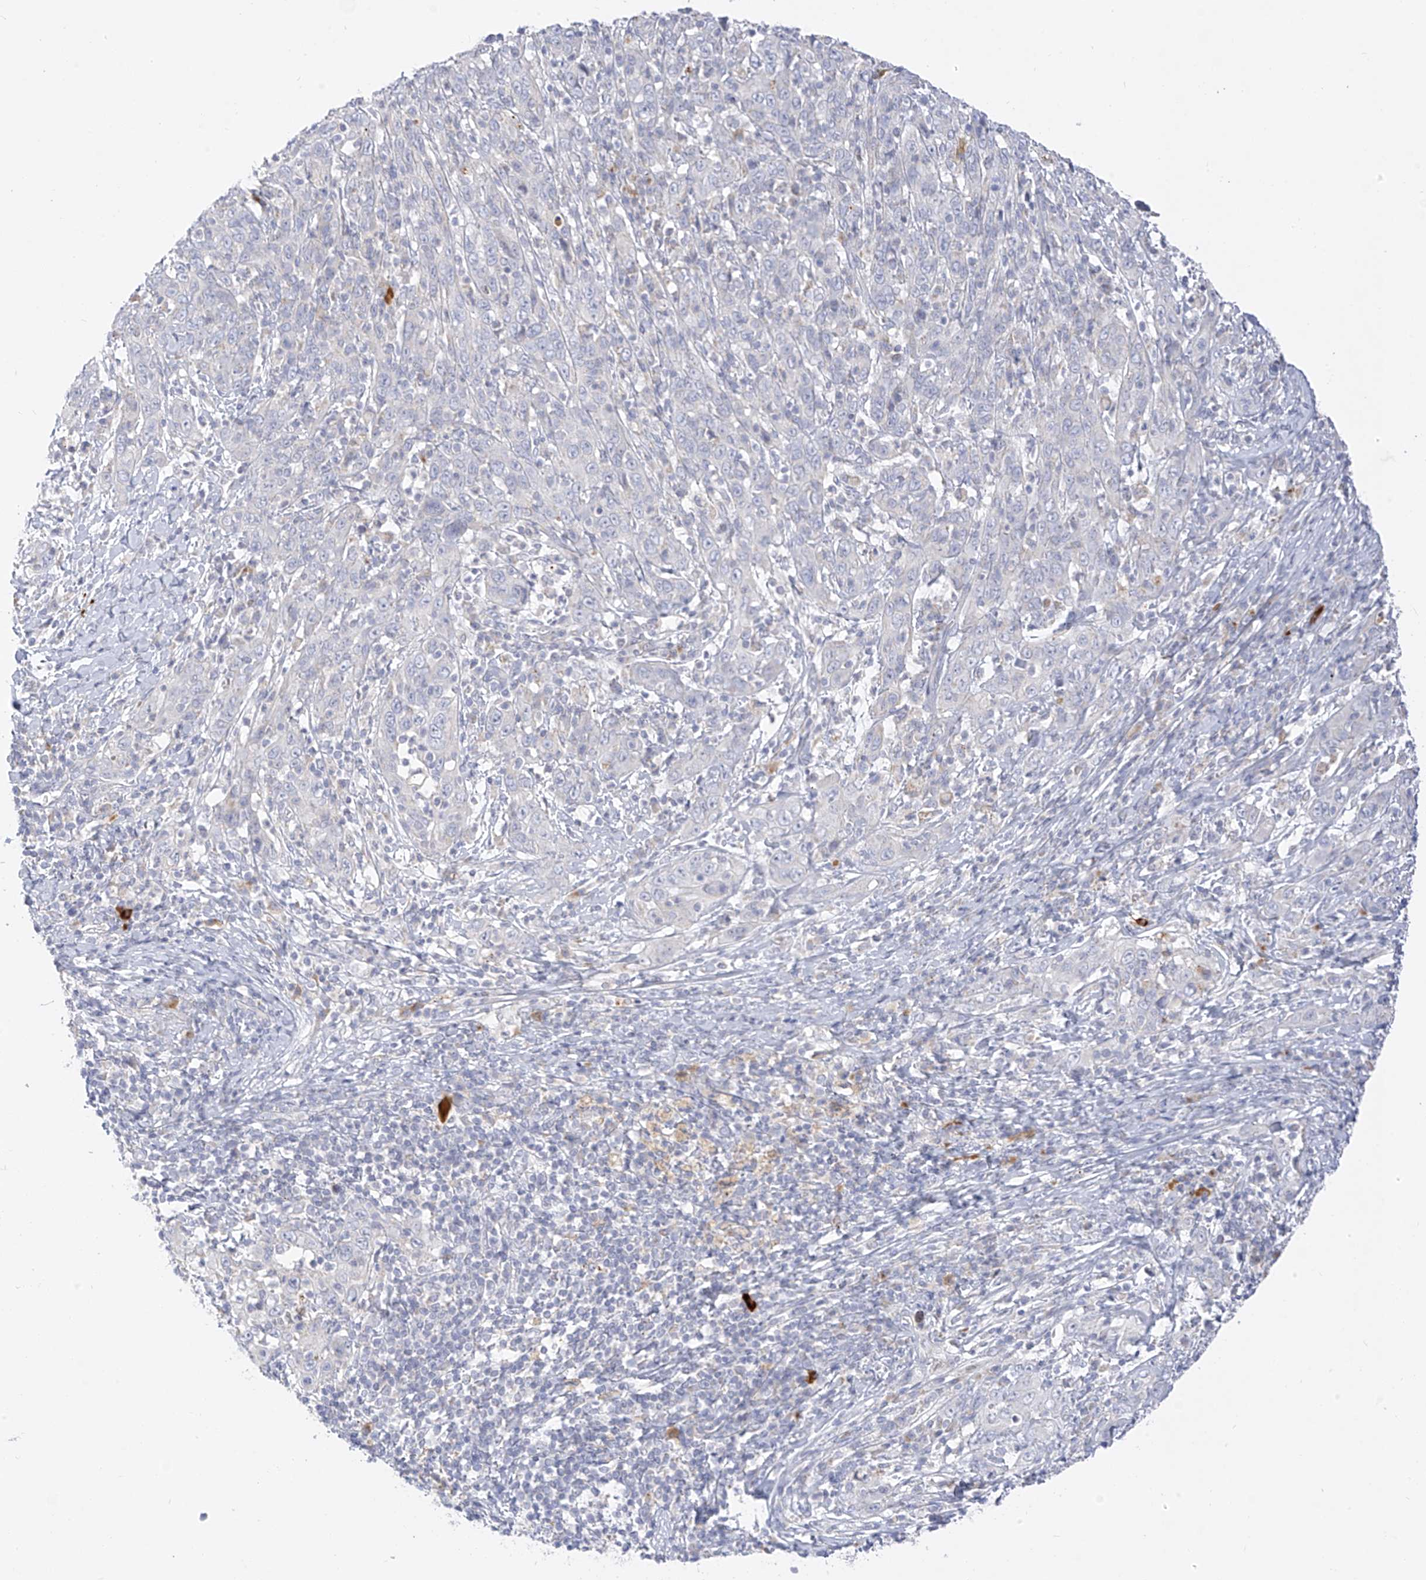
{"staining": {"intensity": "negative", "quantity": "none", "location": "none"}, "tissue": "cervical cancer", "cell_type": "Tumor cells", "image_type": "cancer", "snomed": [{"axis": "morphology", "description": "Squamous cell carcinoma, NOS"}, {"axis": "topography", "description": "Cervix"}], "caption": "This micrograph is of cervical squamous cell carcinoma stained with immunohistochemistry to label a protein in brown with the nuclei are counter-stained blue. There is no staining in tumor cells.", "gene": "ZNF404", "patient": {"sex": "female", "age": 46}}